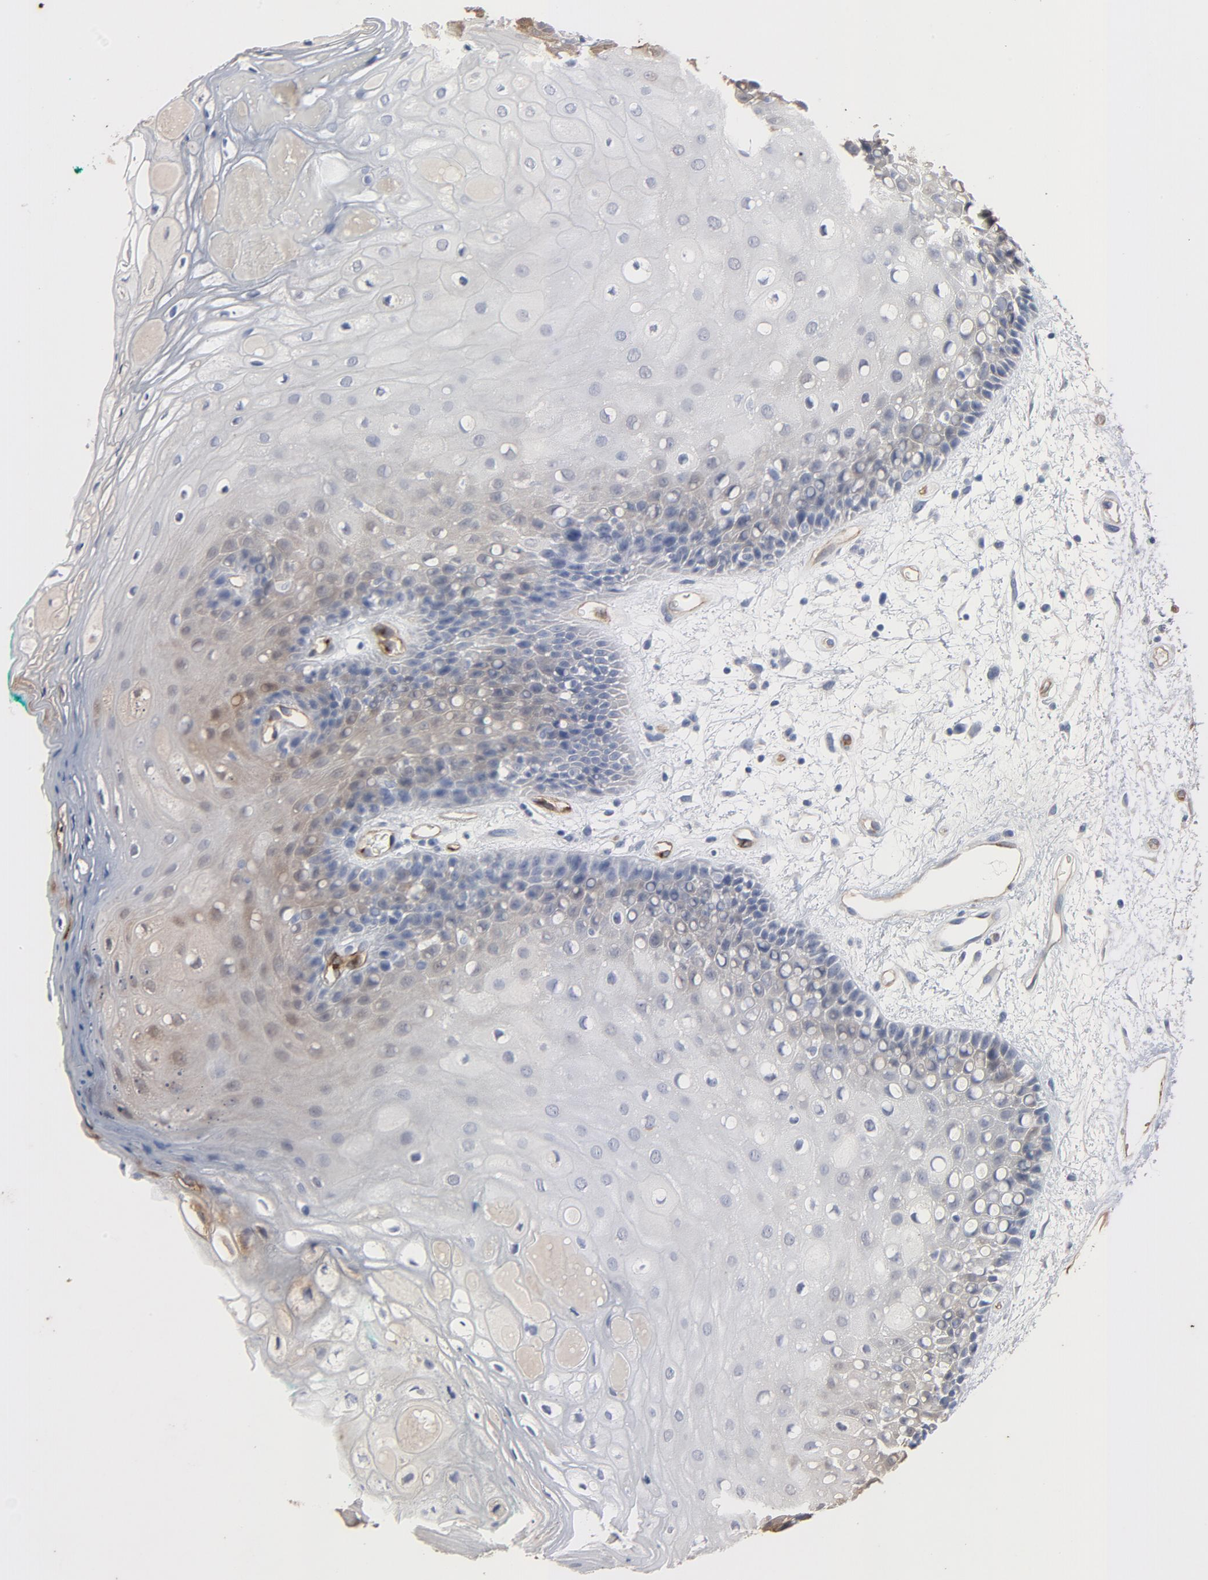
{"staining": {"intensity": "weak", "quantity": "<25%", "location": "cytoplasmic/membranous,nuclear"}, "tissue": "oral mucosa", "cell_type": "Squamous epithelial cells", "image_type": "normal", "snomed": [{"axis": "morphology", "description": "Normal tissue, NOS"}, {"axis": "morphology", "description": "Squamous cell carcinoma, NOS"}, {"axis": "topography", "description": "Skeletal muscle"}, {"axis": "topography", "description": "Oral tissue"}, {"axis": "topography", "description": "Head-Neck"}], "caption": "There is no significant staining in squamous epithelial cells of oral mucosa. (DAB immunohistochemistry (IHC) visualized using brightfield microscopy, high magnification).", "gene": "KDR", "patient": {"sex": "female", "age": 84}}